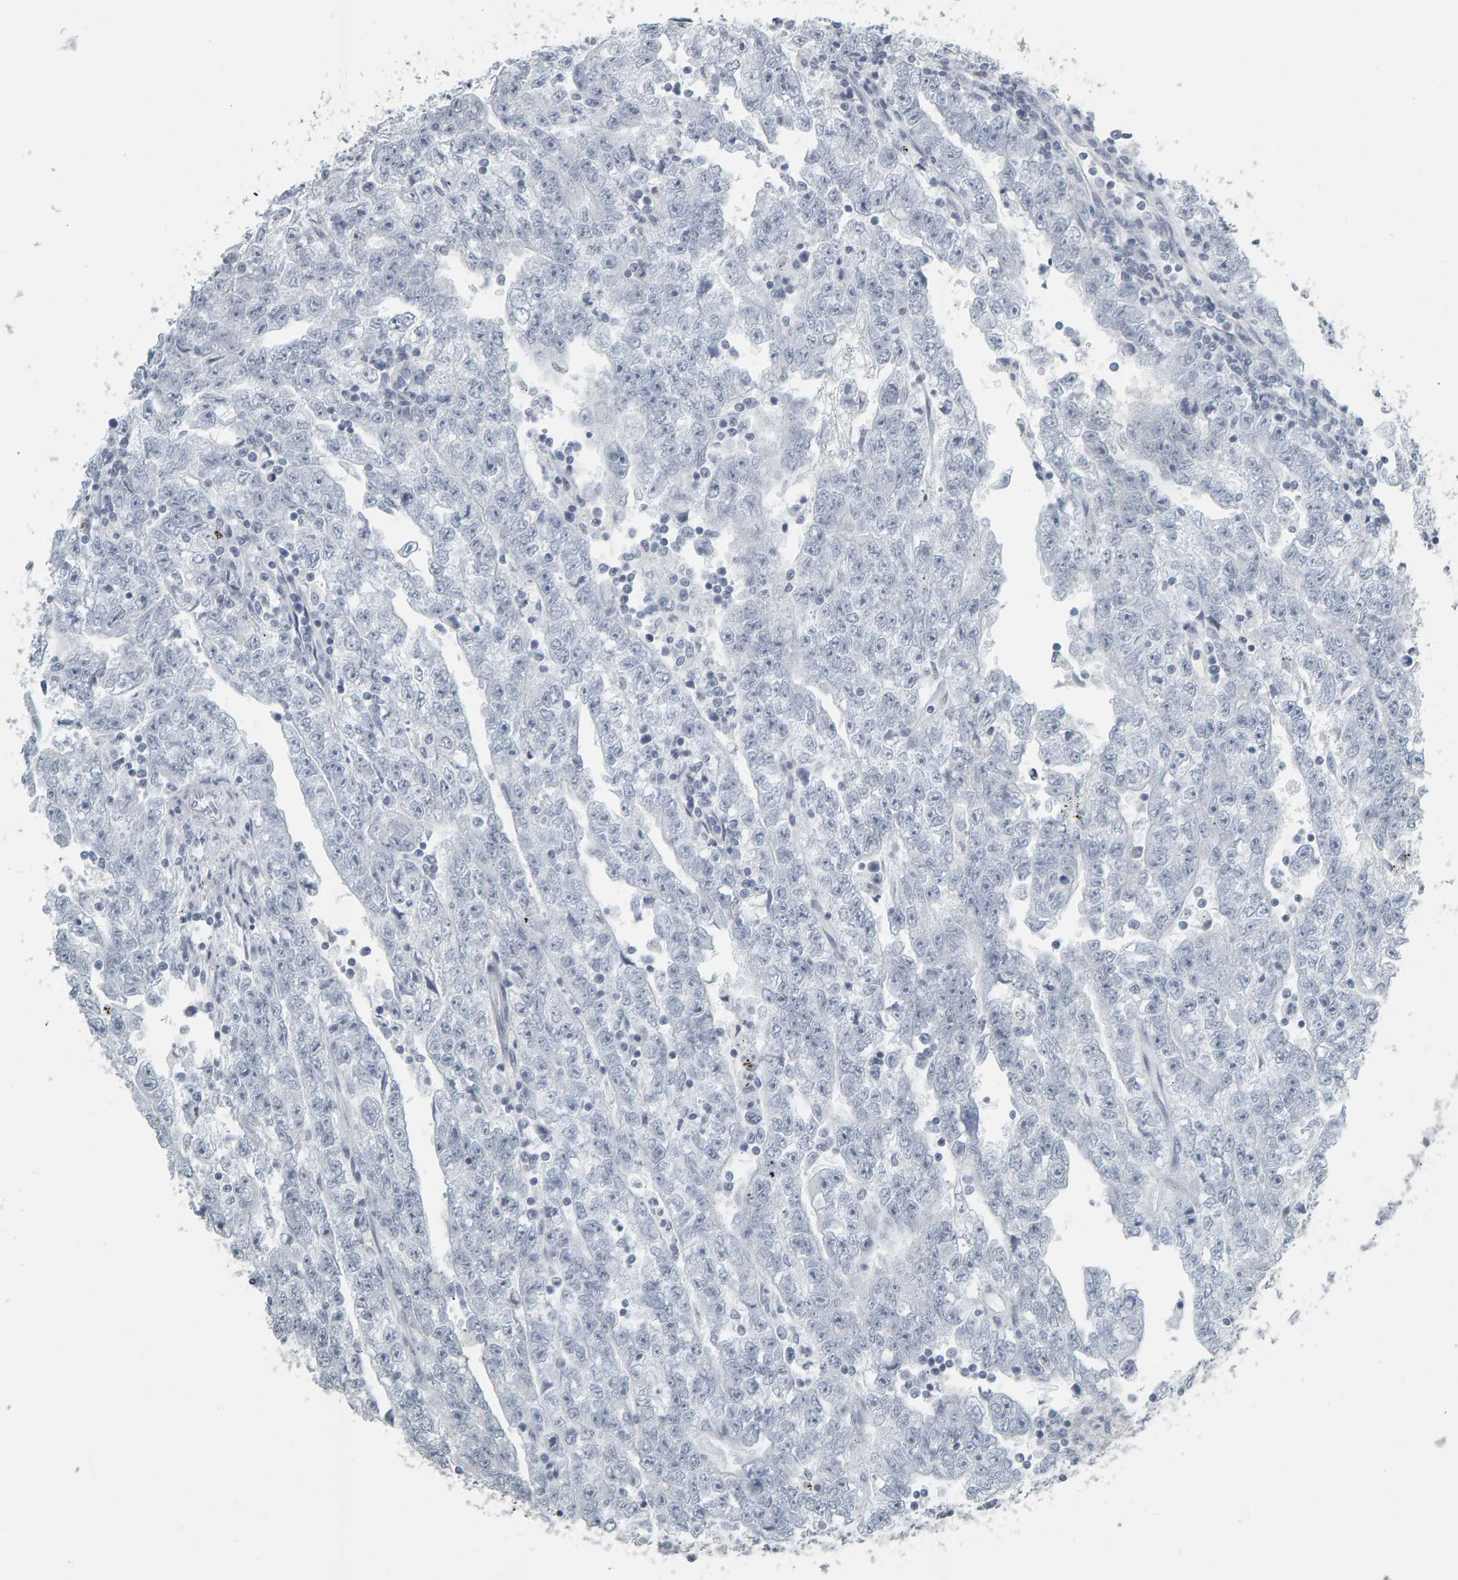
{"staining": {"intensity": "negative", "quantity": "none", "location": "none"}, "tissue": "testis cancer", "cell_type": "Tumor cells", "image_type": "cancer", "snomed": [{"axis": "morphology", "description": "Carcinoma, Embryonal, NOS"}, {"axis": "topography", "description": "Testis"}], "caption": "Photomicrograph shows no significant protein staining in tumor cells of embryonal carcinoma (testis).", "gene": "PYY", "patient": {"sex": "male", "age": 25}}